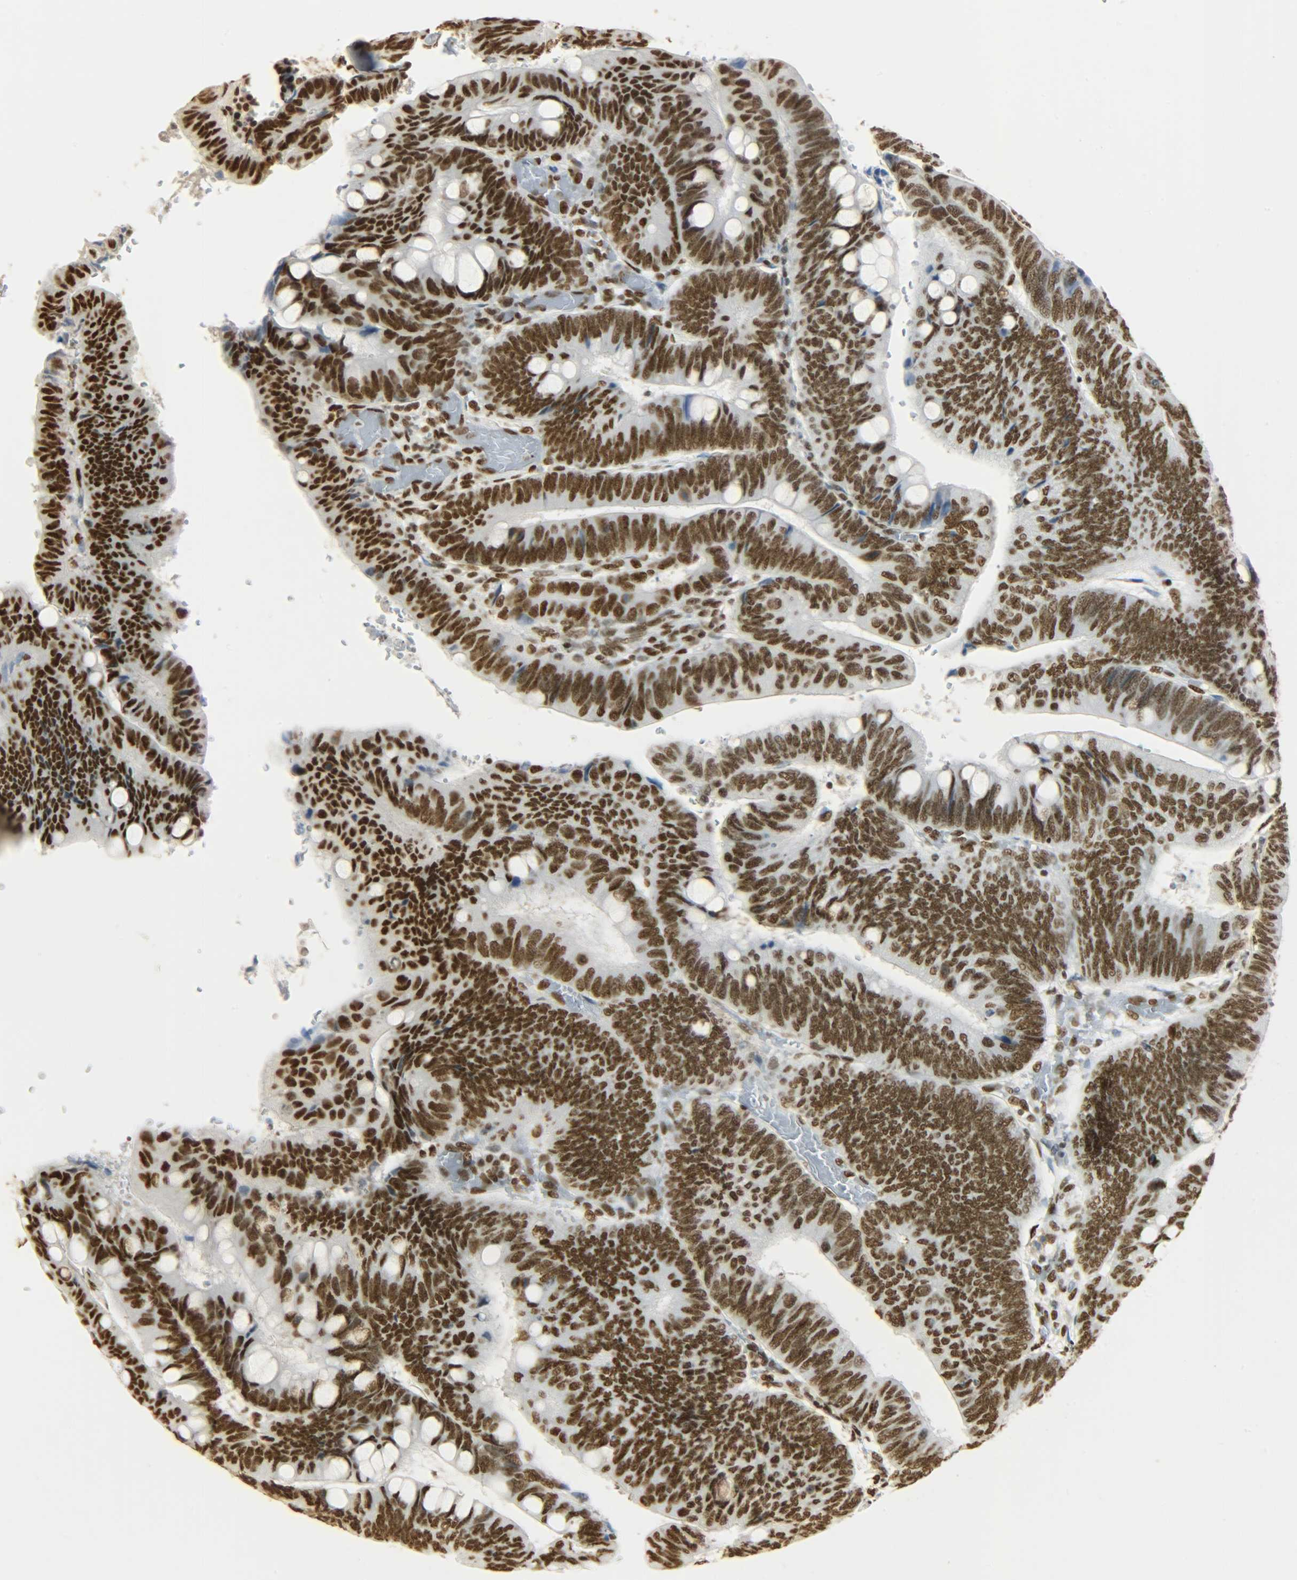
{"staining": {"intensity": "strong", "quantity": ">75%", "location": "nuclear"}, "tissue": "colorectal cancer", "cell_type": "Tumor cells", "image_type": "cancer", "snomed": [{"axis": "morphology", "description": "Normal tissue, NOS"}, {"axis": "morphology", "description": "Adenocarcinoma, NOS"}, {"axis": "topography", "description": "Rectum"}], "caption": "Protein analysis of colorectal adenocarcinoma tissue demonstrates strong nuclear staining in about >75% of tumor cells.", "gene": "KHDRBS1", "patient": {"sex": "male", "age": 92}}